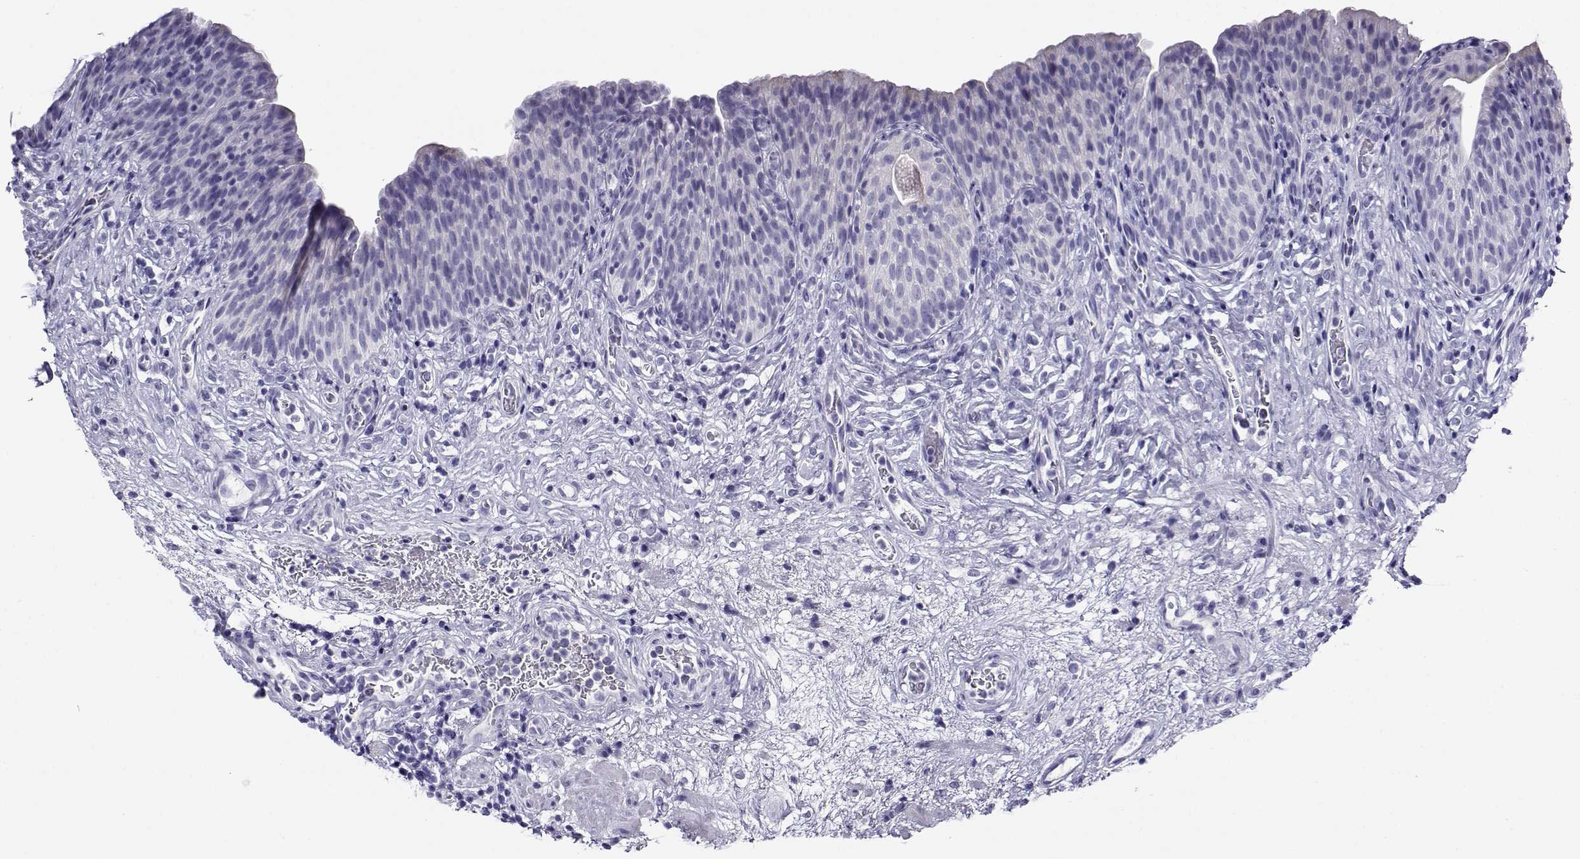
{"staining": {"intensity": "negative", "quantity": "none", "location": "none"}, "tissue": "urinary bladder", "cell_type": "Urothelial cells", "image_type": "normal", "snomed": [{"axis": "morphology", "description": "Normal tissue, NOS"}, {"axis": "topography", "description": "Urinary bladder"}], "caption": "This is an IHC image of normal human urinary bladder. There is no staining in urothelial cells.", "gene": "CABS1", "patient": {"sex": "male", "age": 76}}